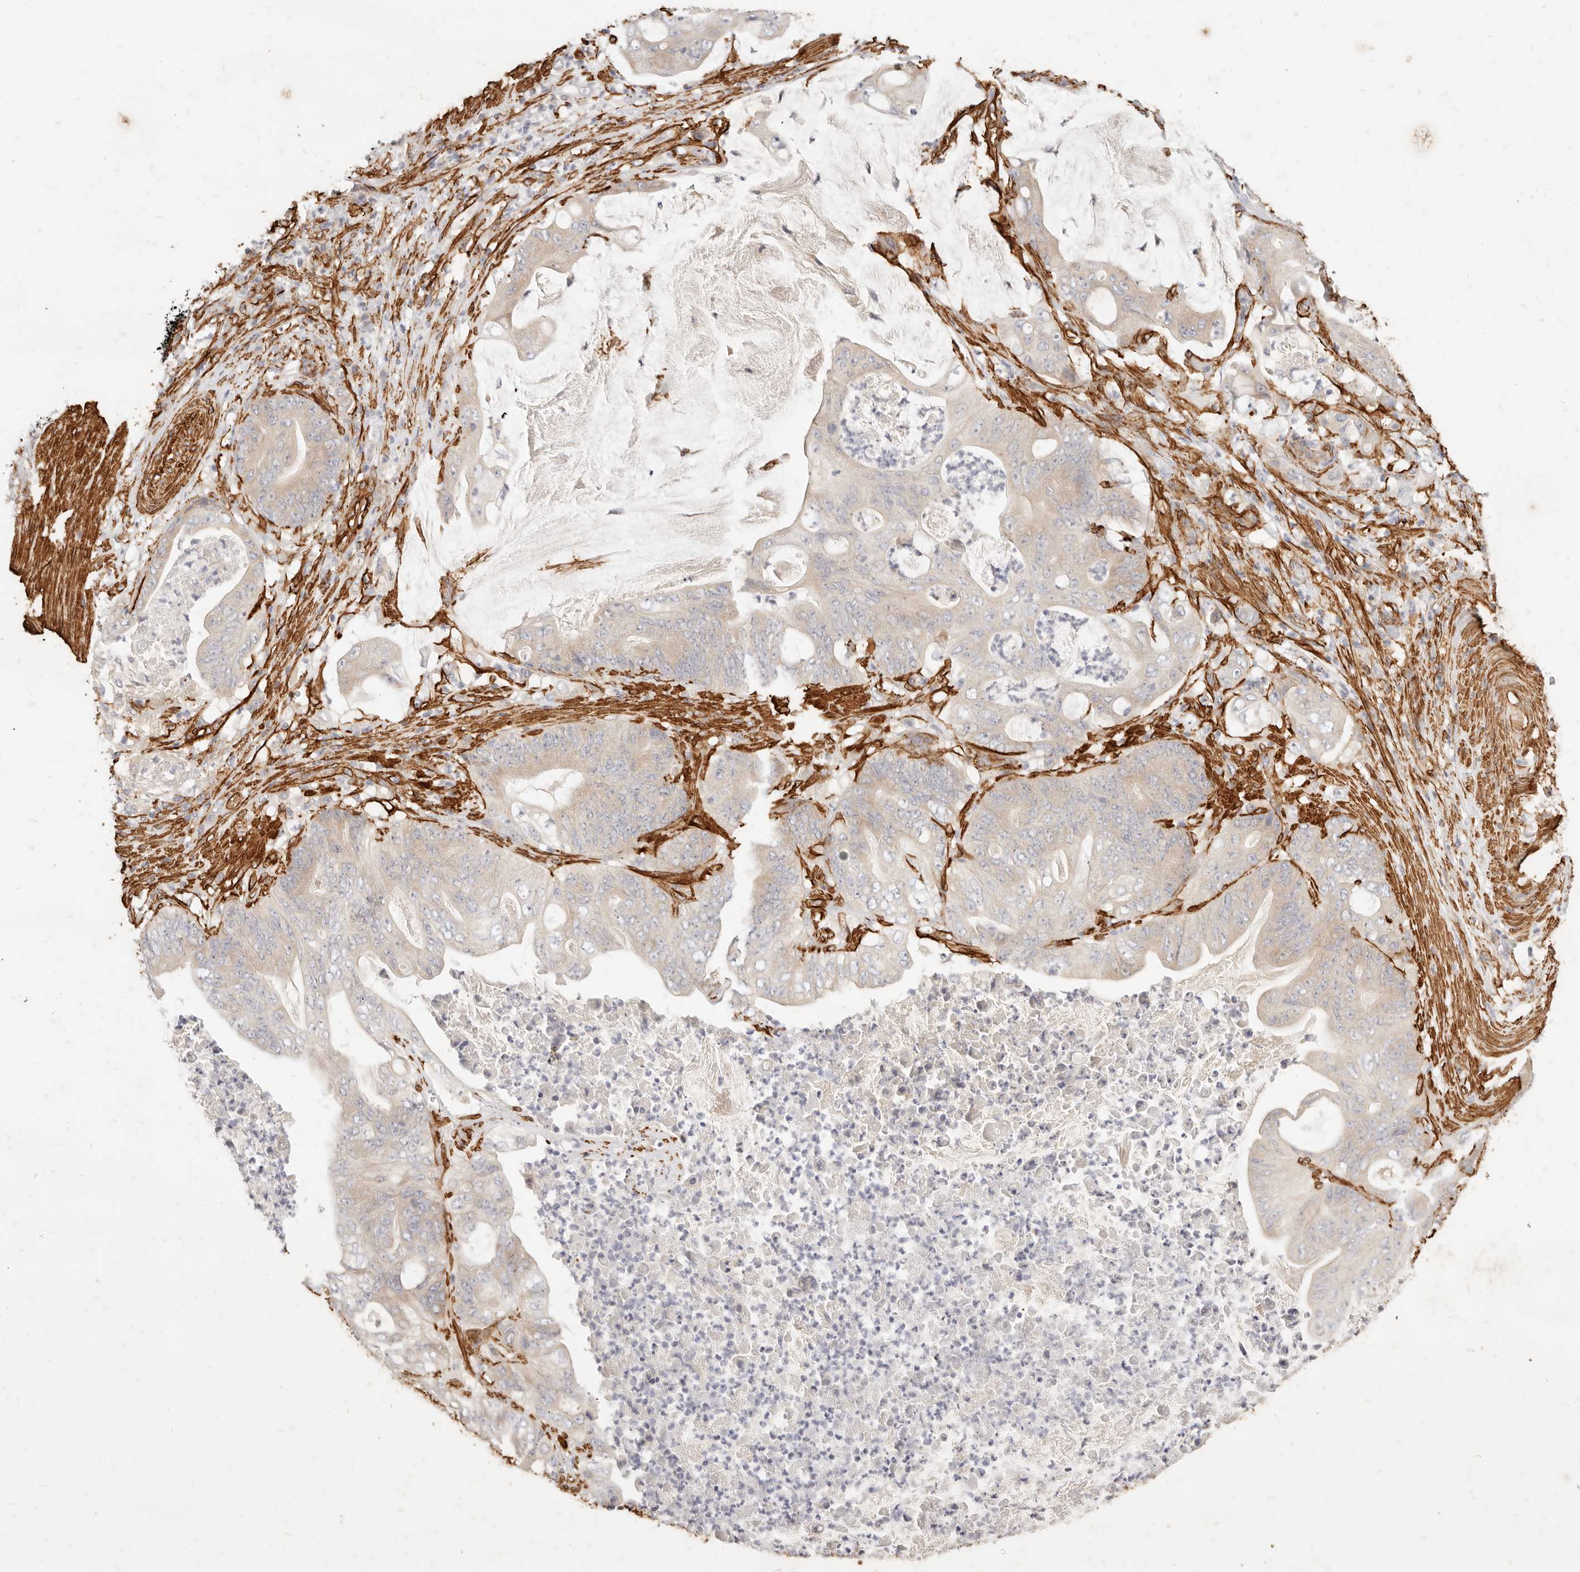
{"staining": {"intensity": "weak", "quantity": "<25%", "location": "cytoplasmic/membranous"}, "tissue": "stomach cancer", "cell_type": "Tumor cells", "image_type": "cancer", "snomed": [{"axis": "morphology", "description": "Adenocarcinoma, NOS"}, {"axis": "topography", "description": "Stomach"}], "caption": "Stomach adenocarcinoma was stained to show a protein in brown. There is no significant positivity in tumor cells.", "gene": "TMTC2", "patient": {"sex": "female", "age": 73}}